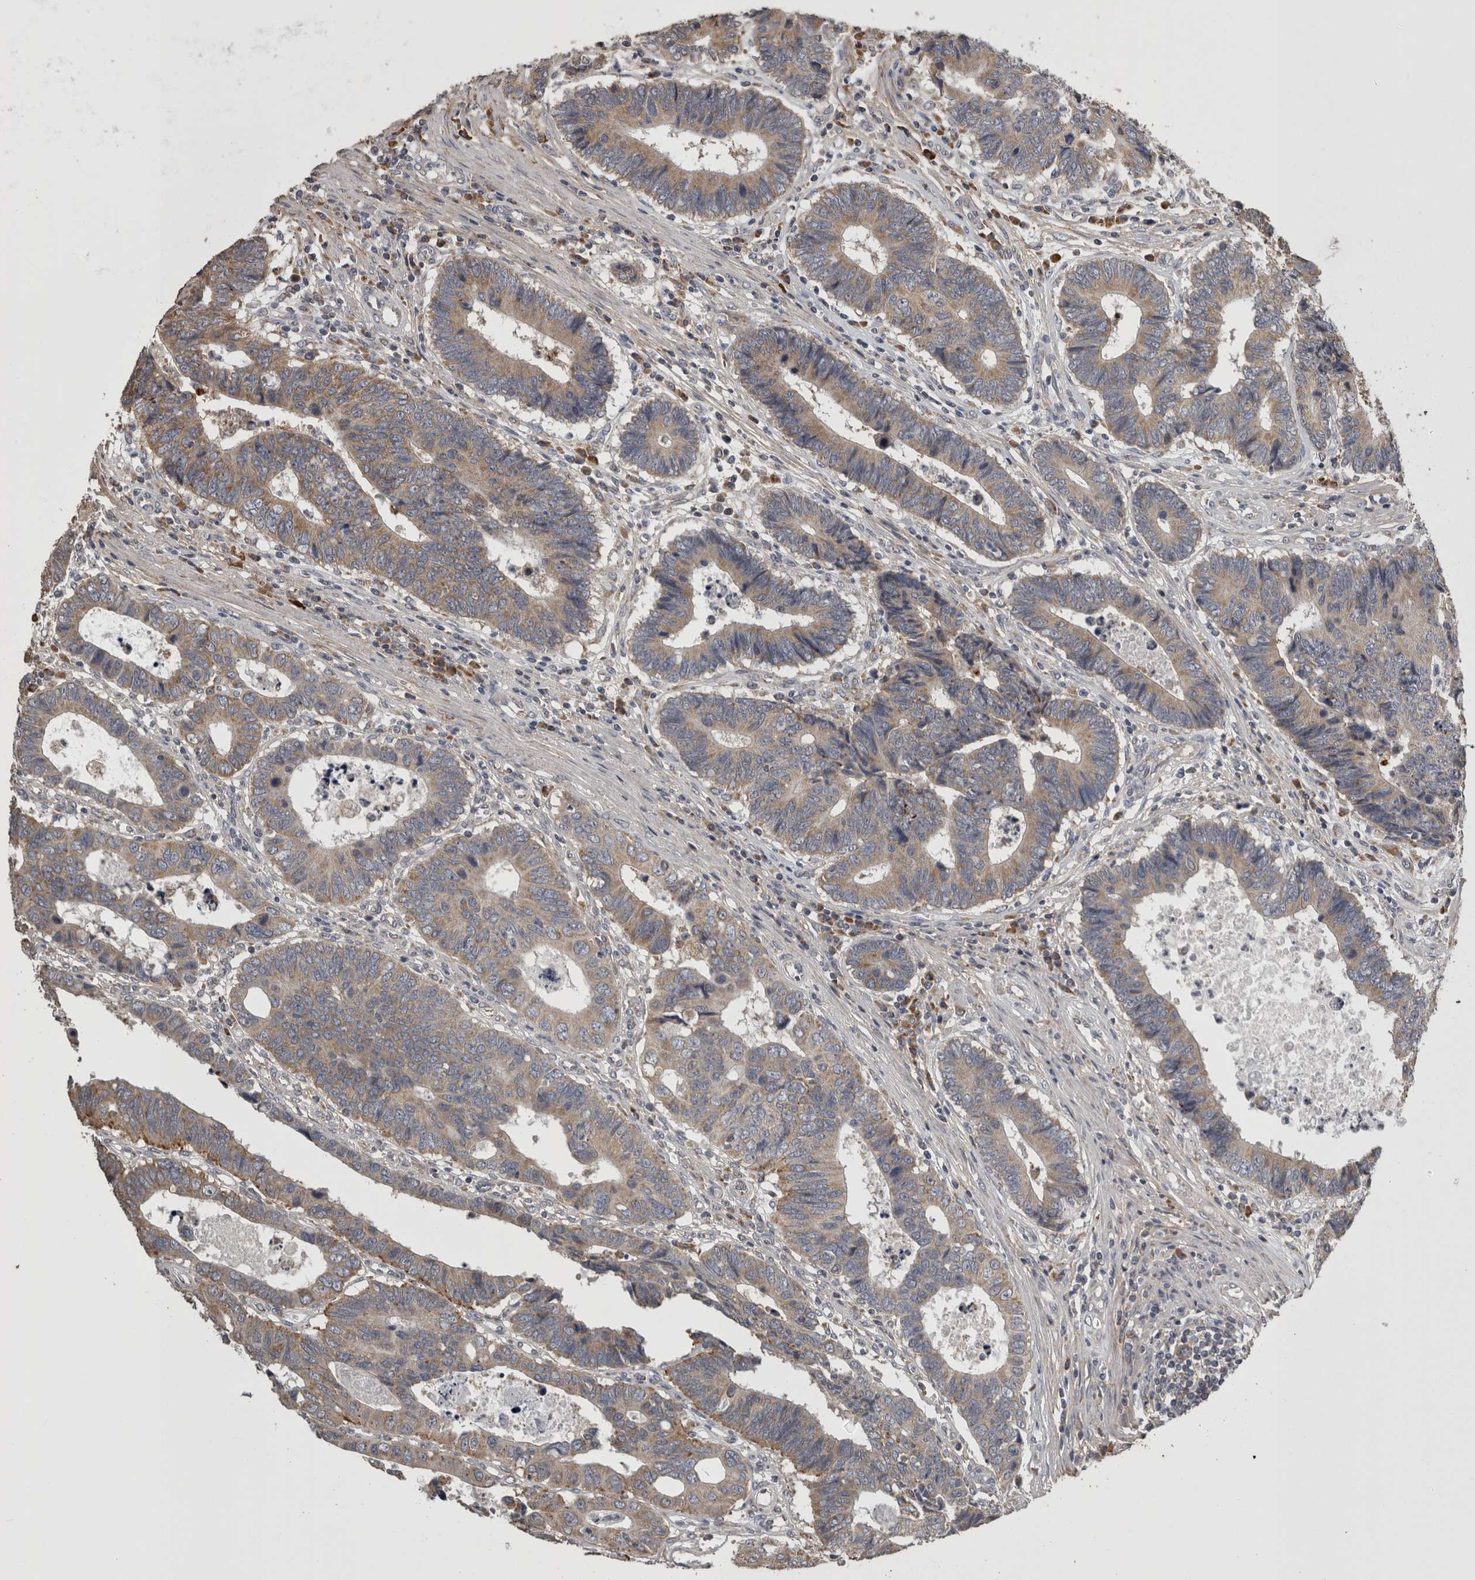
{"staining": {"intensity": "moderate", "quantity": ">75%", "location": "cytoplasmic/membranous"}, "tissue": "colorectal cancer", "cell_type": "Tumor cells", "image_type": "cancer", "snomed": [{"axis": "morphology", "description": "Adenocarcinoma, NOS"}, {"axis": "topography", "description": "Rectum"}], "caption": "This image exhibits colorectal adenocarcinoma stained with IHC to label a protein in brown. The cytoplasmic/membranous of tumor cells show moderate positivity for the protein. Nuclei are counter-stained blue.", "gene": "FRK", "patient": {"sex": "male", "age": 84}}